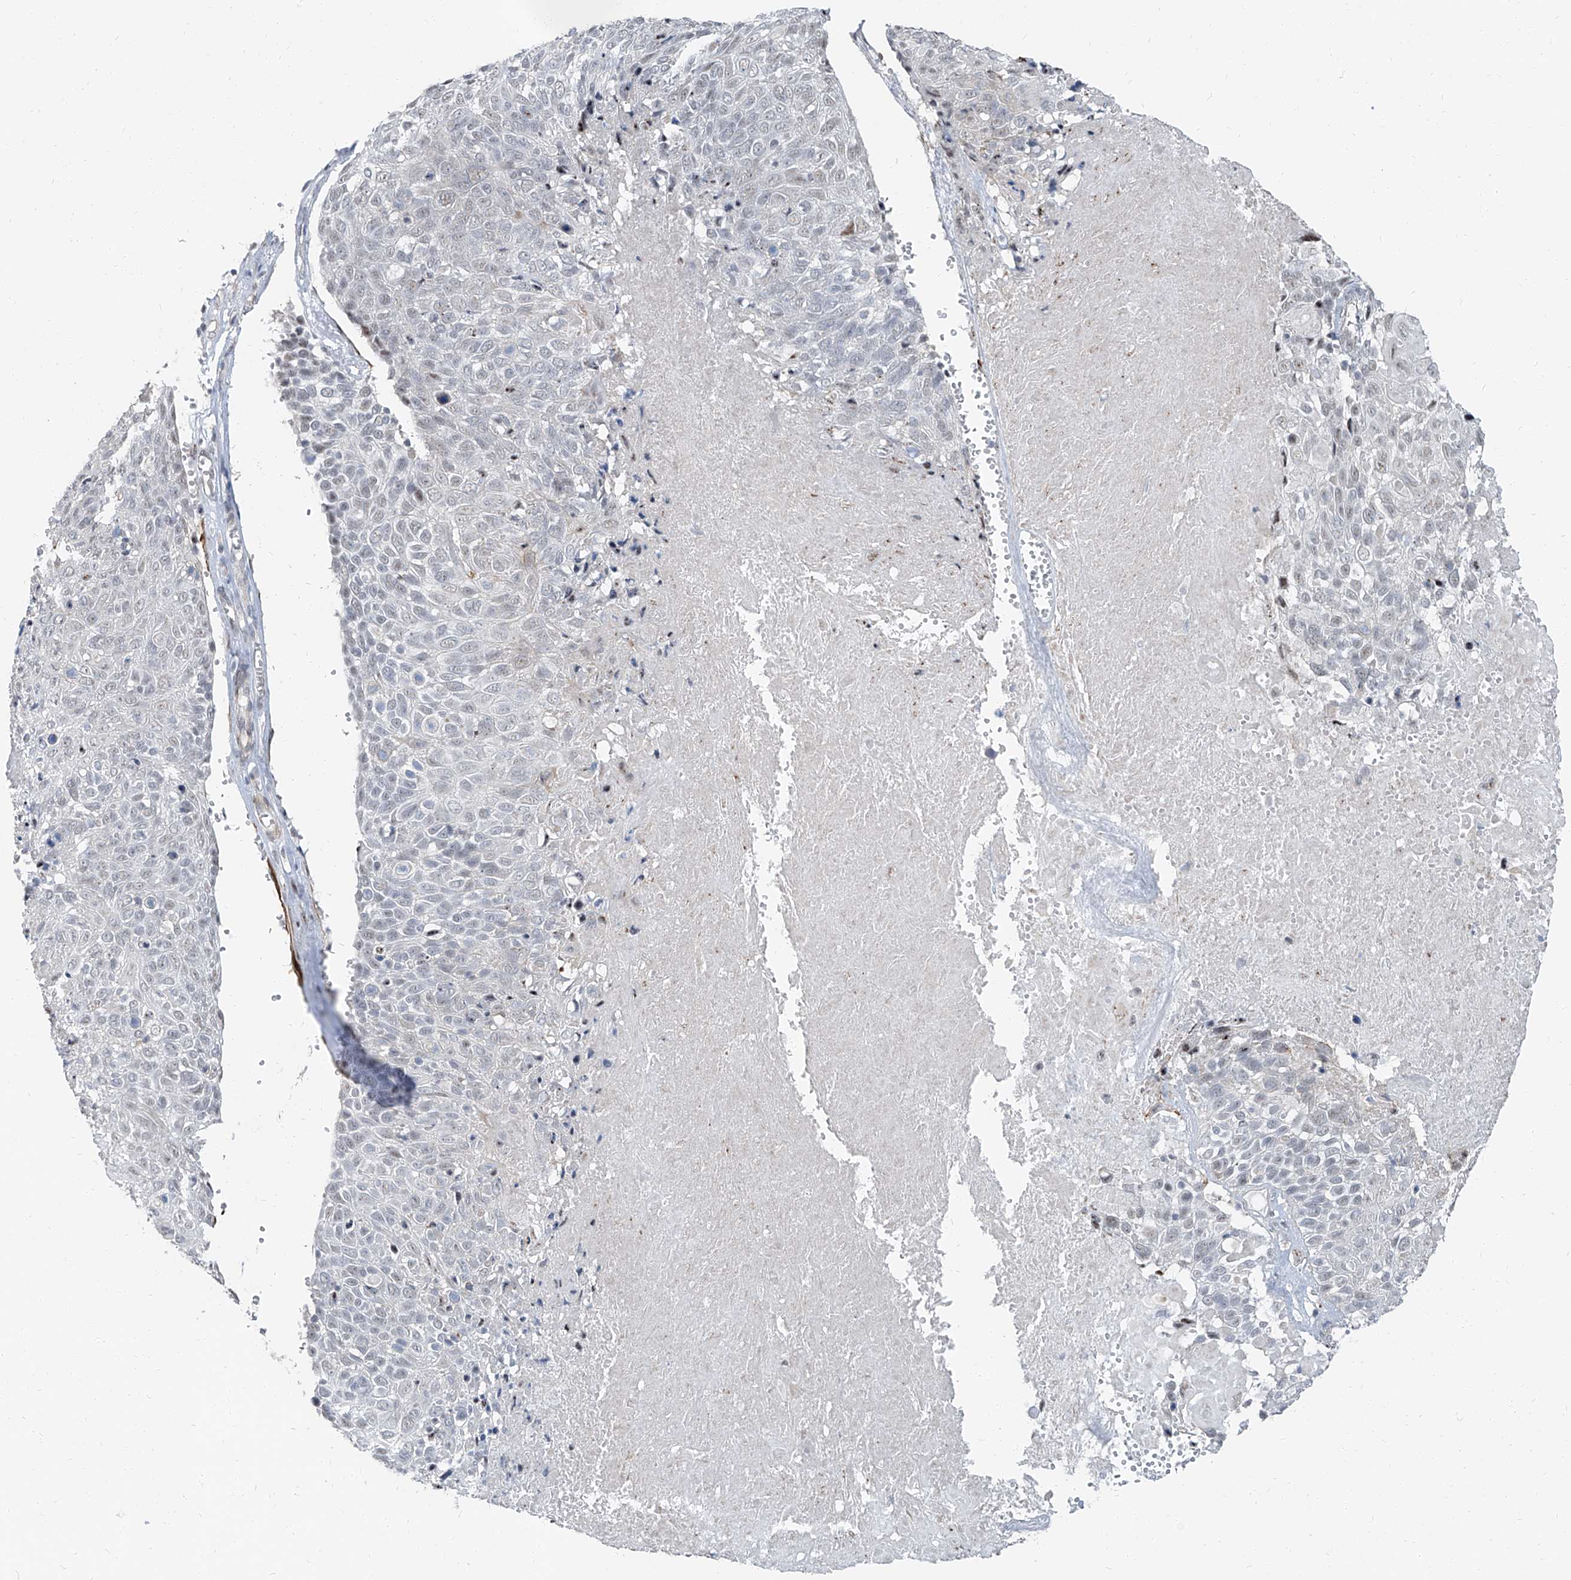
{"staining": {"intensity": "negative", "quantity": "none", "location": "none"}, "tissue": "cervical cancer", "cell_type": "Tumor cells", "image_type": "cancer", "snomed": [{"axis": "morphology", "description": "Squamous cell carcinoma, NOS"}, {"axis": "topography", "description": "Cervix"}], "caption": "Cervical cancer stained for a protein using IHC demonstrates no staining tumor cells.", "gene": "TXLNB", "patient": {"sex": "female", "age": 74}}